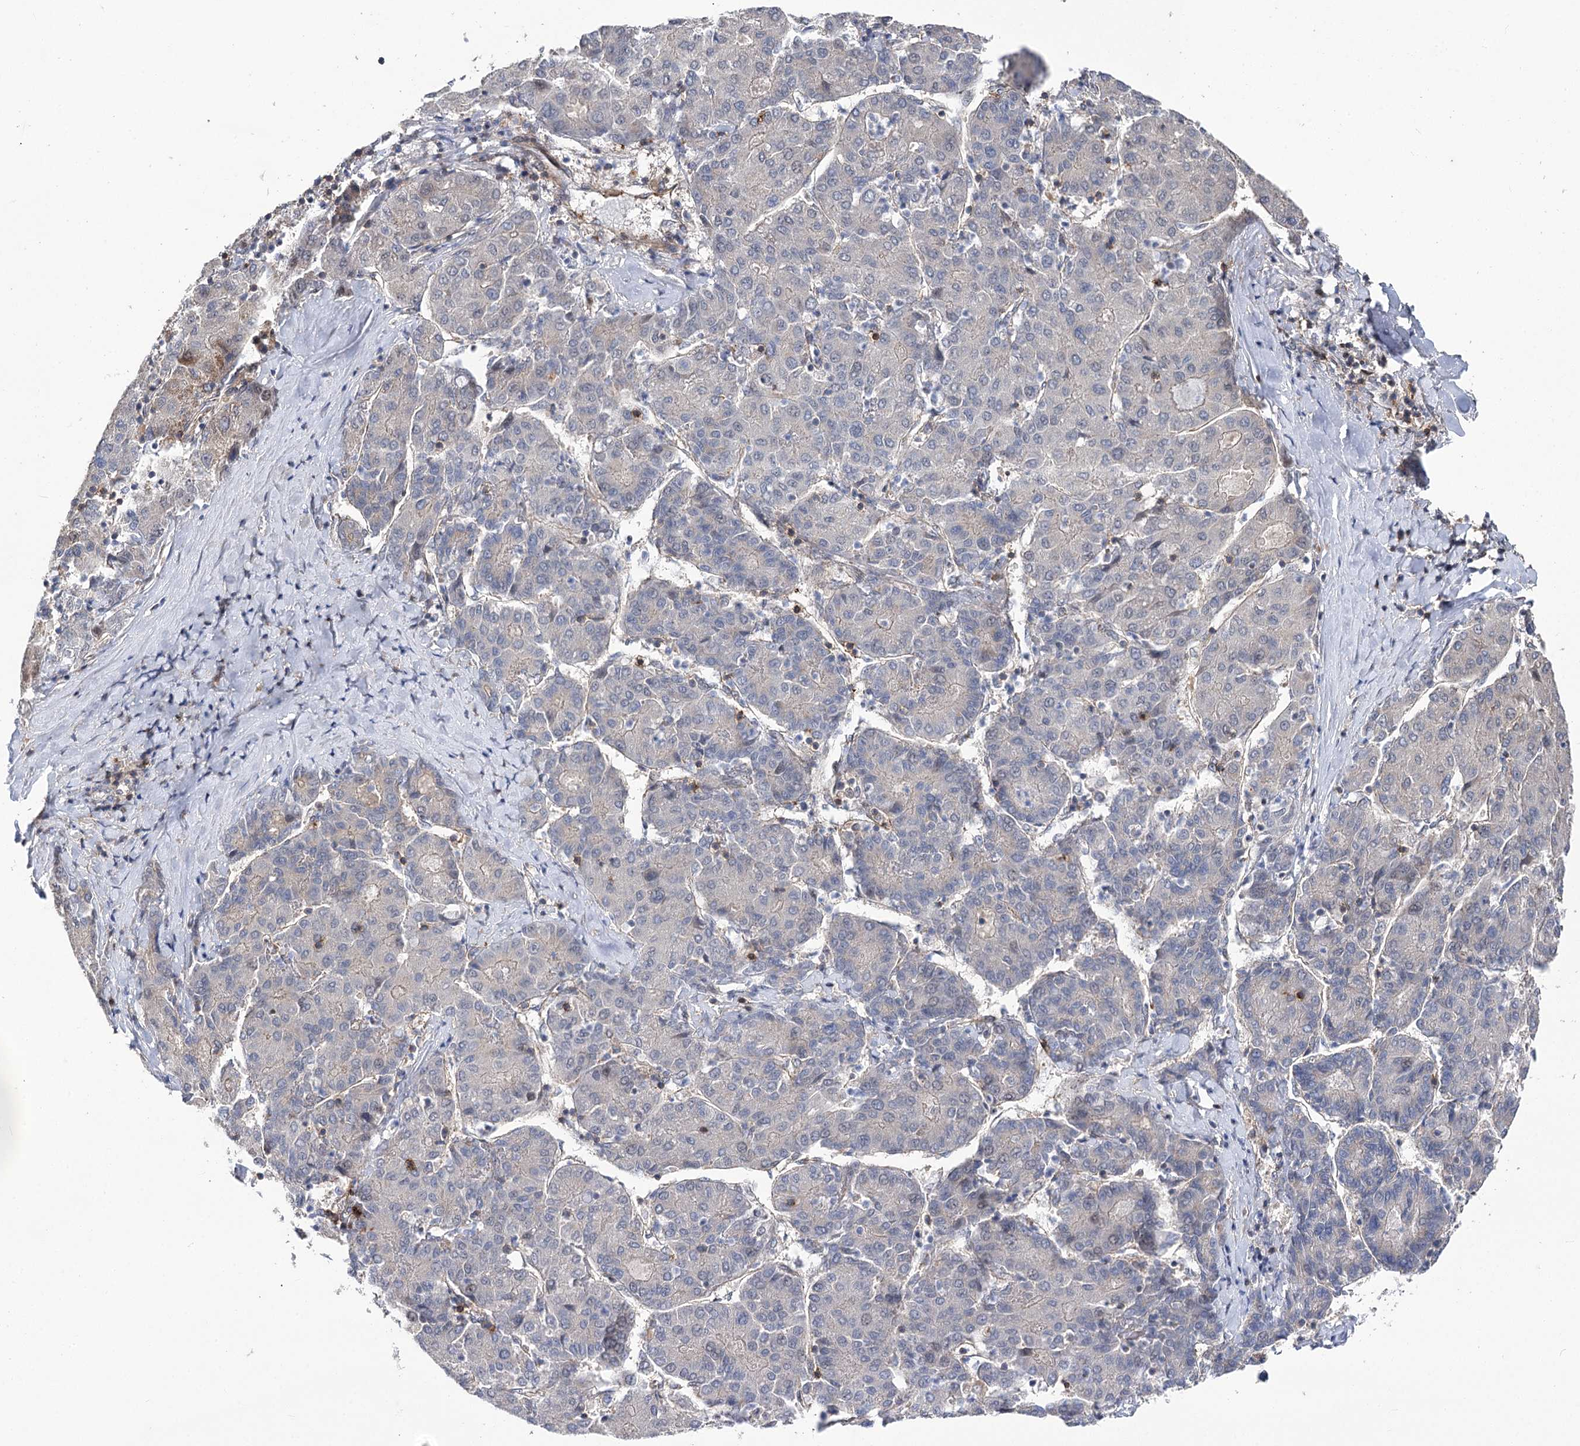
{"staining": {"intensity": "weak", "quantity": "<25%", "location": "cytoplasmic/membranous"}, "tissue": "liver cancer", "cell_type": "Tumor cells", "image_type": "cancer", "snomed": [{"axis": "morphology", "description": "Carcinoma, Hepatocellular, NOS"}, {"axis": "topography", "description": "Liver"}], "caption": "This is an immunohistochemistry (IHC) photomicrograph of human liver cancer. There is no expression in tumor cells.", "gene": "STX6", "patient": {"sex": "male", "age": 65}}